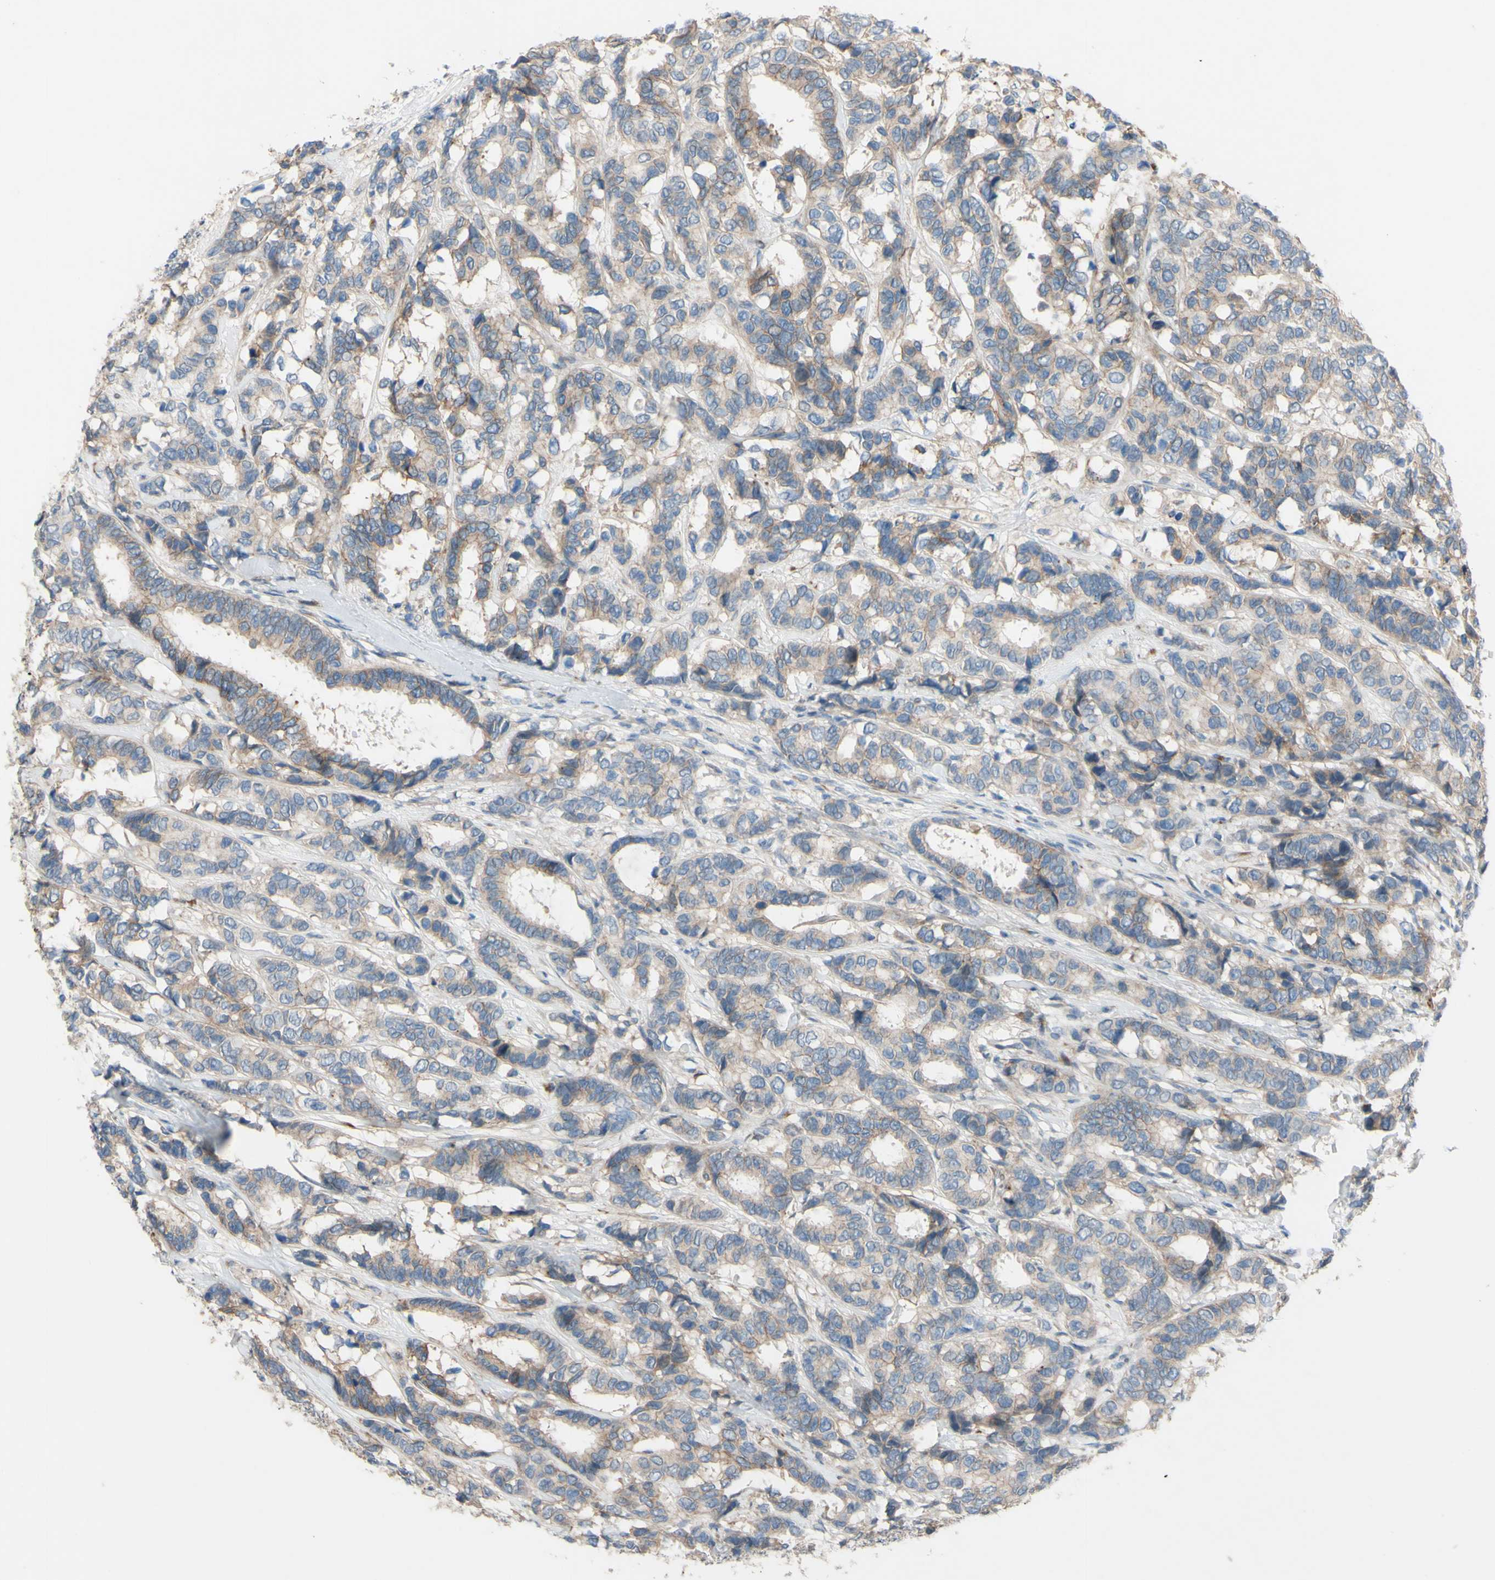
{"staining": {"intensity": "weak", "quantity": ">75%", "location": "cytoplasmic/membranous"}, "tissue": "breast cancer", "cell_type": "Tumor cells", "image_type": "cancer", "snomed": [{"axis": "morphology", "description": "Duct carcinoma"}, {"axis": "topography", "description": "Breast"}], "caption": "Human breast cancer (infiltrating ductal carcinoma) stained for a protein (brown) shows weak cytoplasmic/membranous positive expression in about >75% of tumor cells.", "gene": "CDCP1", "patient": {"sex": "female", "age": 87}}